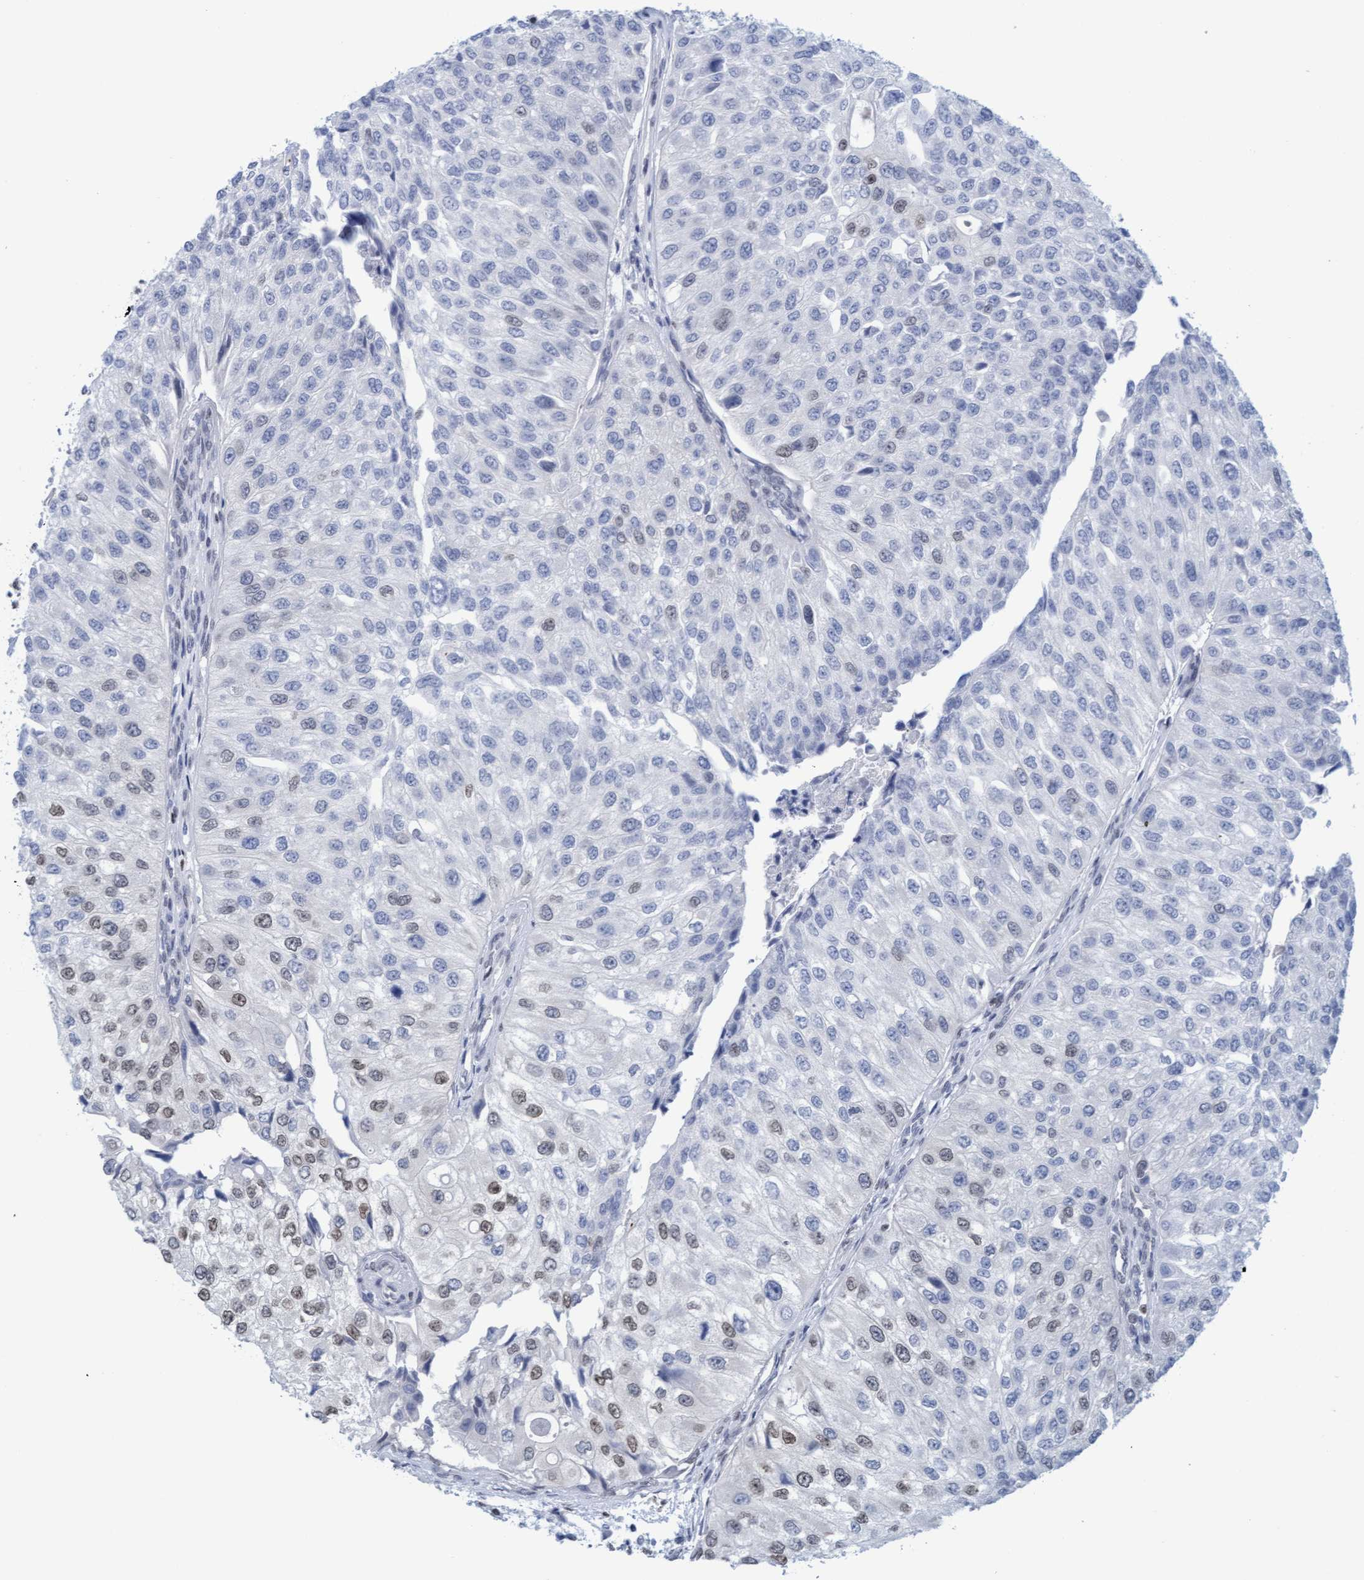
{"staining": {"intensity": "weak", "quantity": "<25%", "location": "nuclear"}, "tissue": "urothelial cancer", "cell_type": "Tumor cells", "image_type": "cancer", "snomed": [{"axis": "morphology", "description": "Urothelial carcinoma, High grade"}, {"axis": "topography", "description": "Kidney"}, {"axis": "topography", "description": "Urinary bladder"}], "caption": "A micrograph of urothelial carcinoma (high-grade) stained for a protein demonstrates no brown staining in tumor cells.", "gene": "GLRX2", "patient": {"sex": "male", "age": 77}}